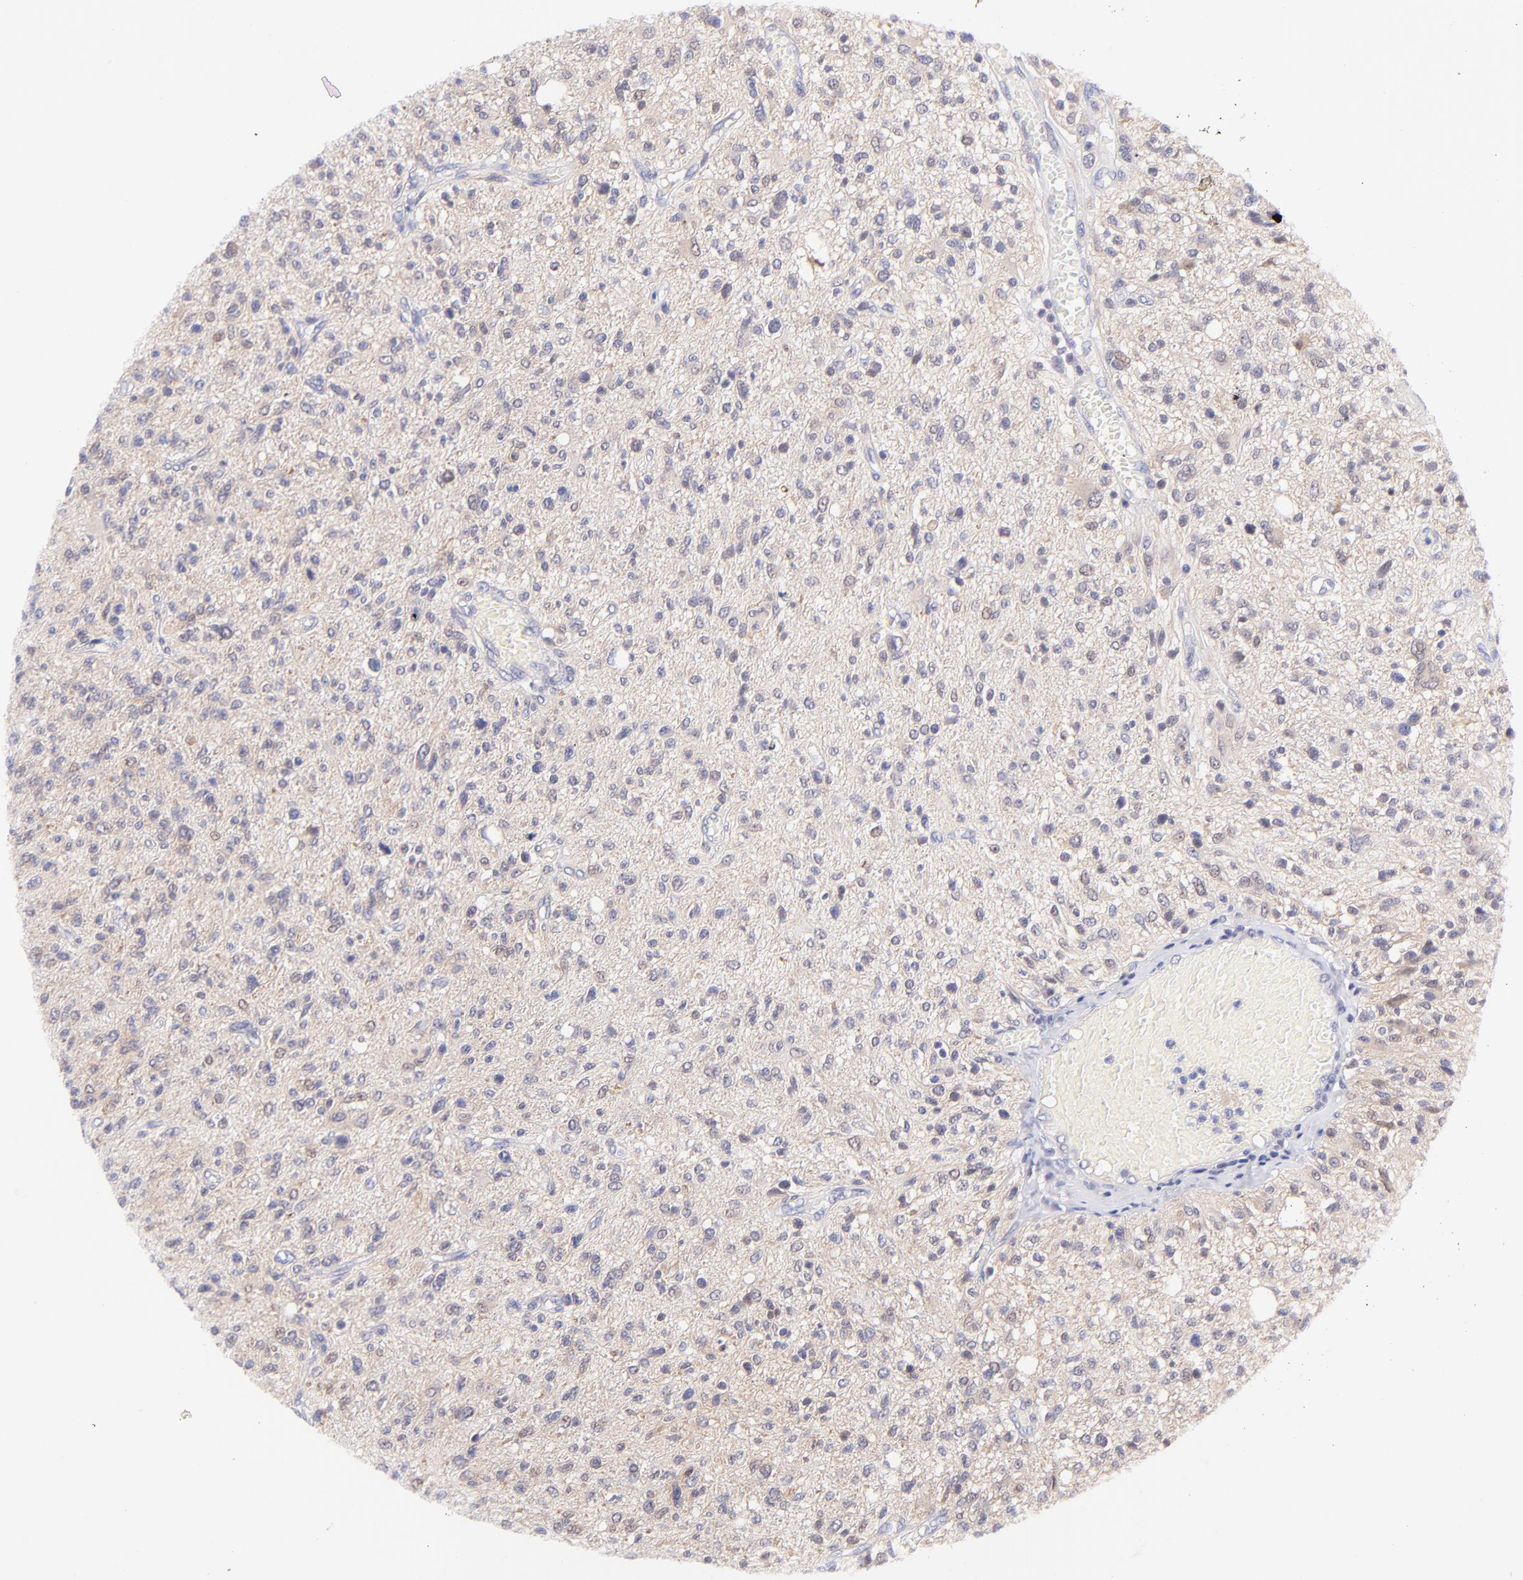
{"staining": {"intensity": "weak", "quantity": "<25%", "location": "nuclear"}, "tissue": "glioma", "cell_type": "Tumor cells", "image_type": "cancer", "snomed": [{"axis": "morphology", "description": "Glioma, malignant, High grade"}, {"axis": "topography", "description": "Cerebral cortex"}], "caption": "High magnification brightfield microscopy of glioma stained with DAB (brown) and counterstained with hematoxylin (blue): tumor cells show no significant positivity. (DAB (3,3'-diaminobenzidine) immunohistochemistry visualized using brightfield microscopy, high magnification).", "gene": "PBDC1", "patient": {"sex": "male", "age": 76}}